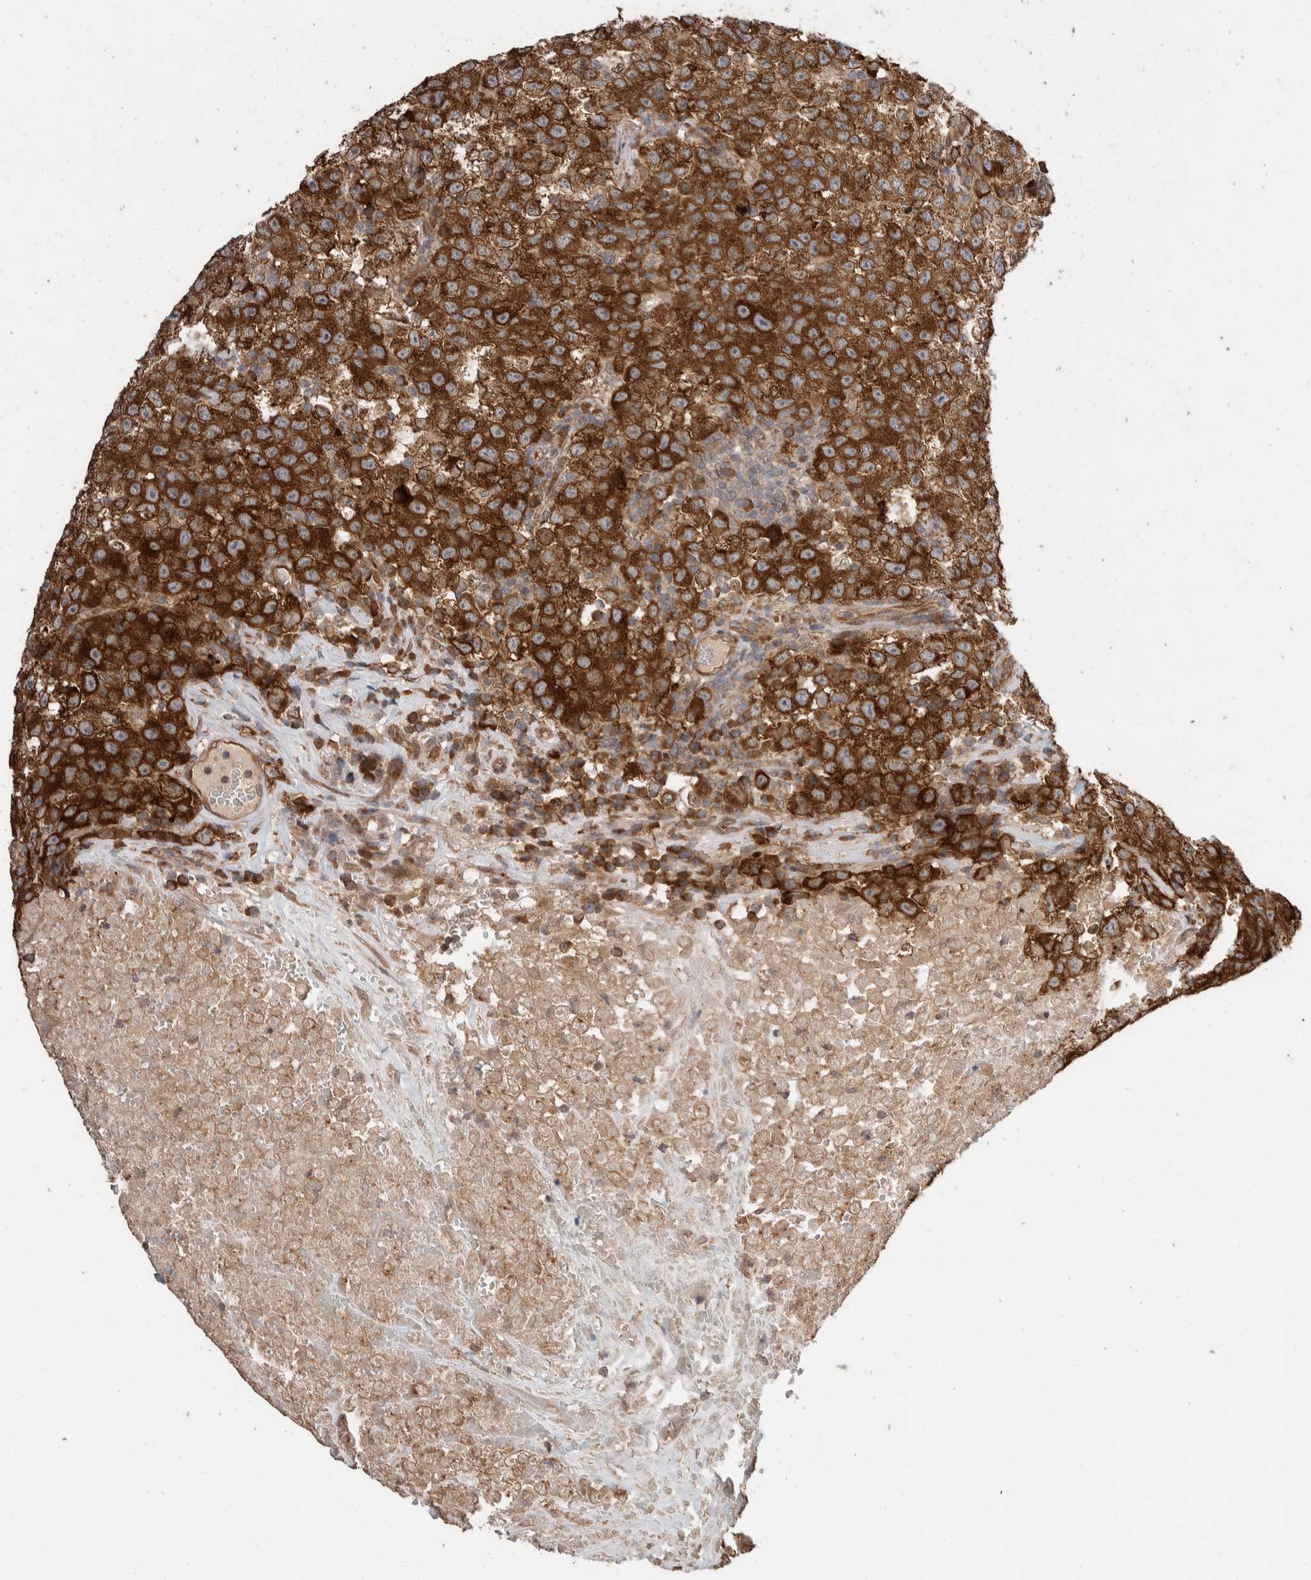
{"staining": {"intensity": "strong", "quantity": ">75%", "location": "cytoplasmic/membranous"}, "tissue": "testis cancer", "cell_type": "Tumor cells", "image_type": "cancer", "snomed": [{"axis": "morphology", "description": "Seminoma, NOS"}, {"axis": "topography", "description": "Testis"}], "caption": "High-magnification brightfield microscopy of testis seminoma stained with DAB (3,3'-diaminobenzidine) (brown) and counterstained with hematoxylin (blue). tumor cells exhibit strong cytoplasmic/membranous expression is seen in approximately>75% of cells. The staining was performed using DAB to visualize the protein expression in brown, while the nuclei were stained in blue with hematoxylin (Magnification: 20x).", "gene": "ERC1", "patient": {"sex": "male", "age": 22}}